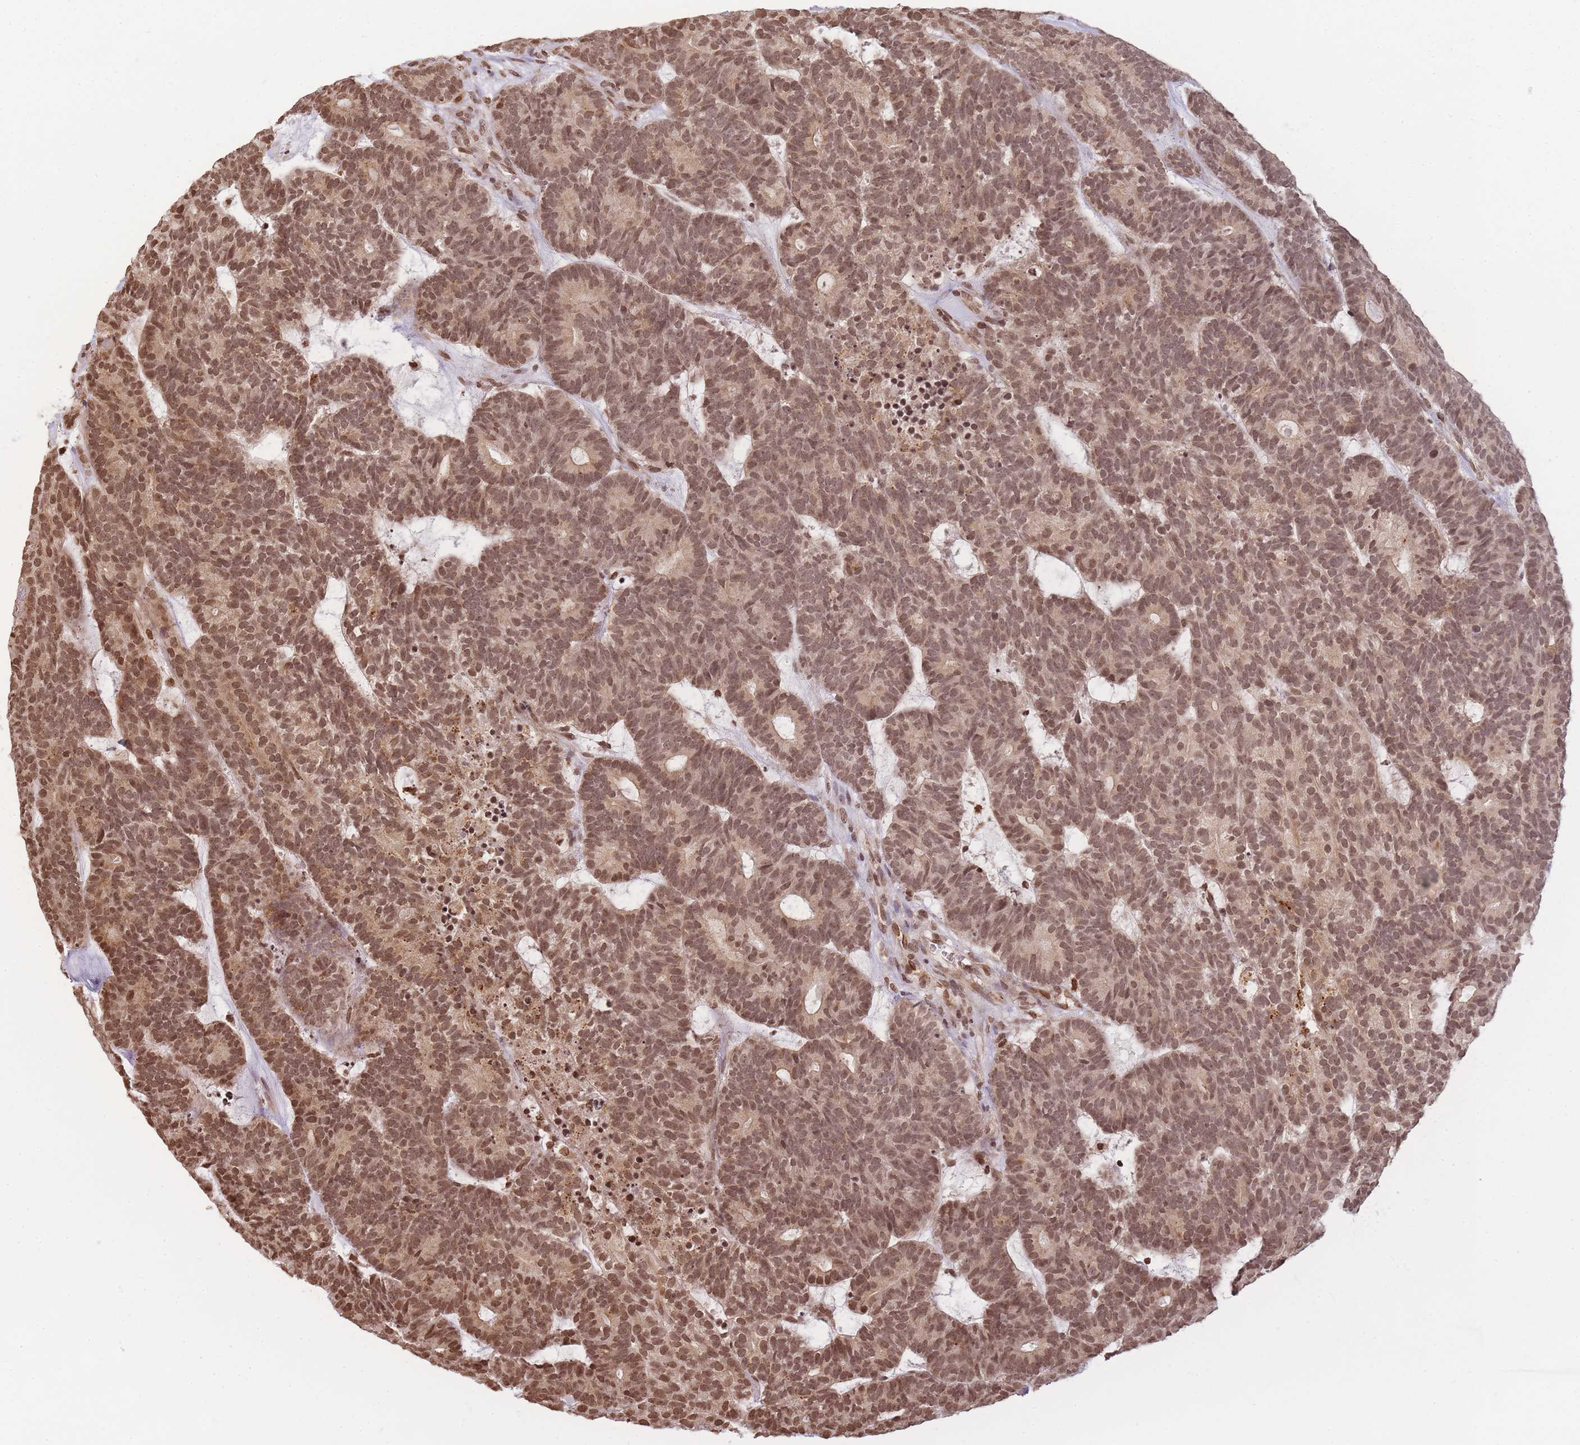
{"staining": {"intensity": "moderate", "quantity": ">75%", "location": "nuclear"}, "tissue": "head and neck cancer", "cell_type": "Tumor cells", "image_type": "cancer", "snomed": [{"axis": "morphology", "description": "Adenocarcinoma, NOS"}, {"axis": "topography", "description": "Head-Neck"}], "caption": "Adenocarcinoma (head and neck) stained with a brown dye demonstrates moderate nuclear positive positivity in approximately >75% of tumor cells.", "gene": "WWTR1", "patient": {"sex": "female", "age": 81}}